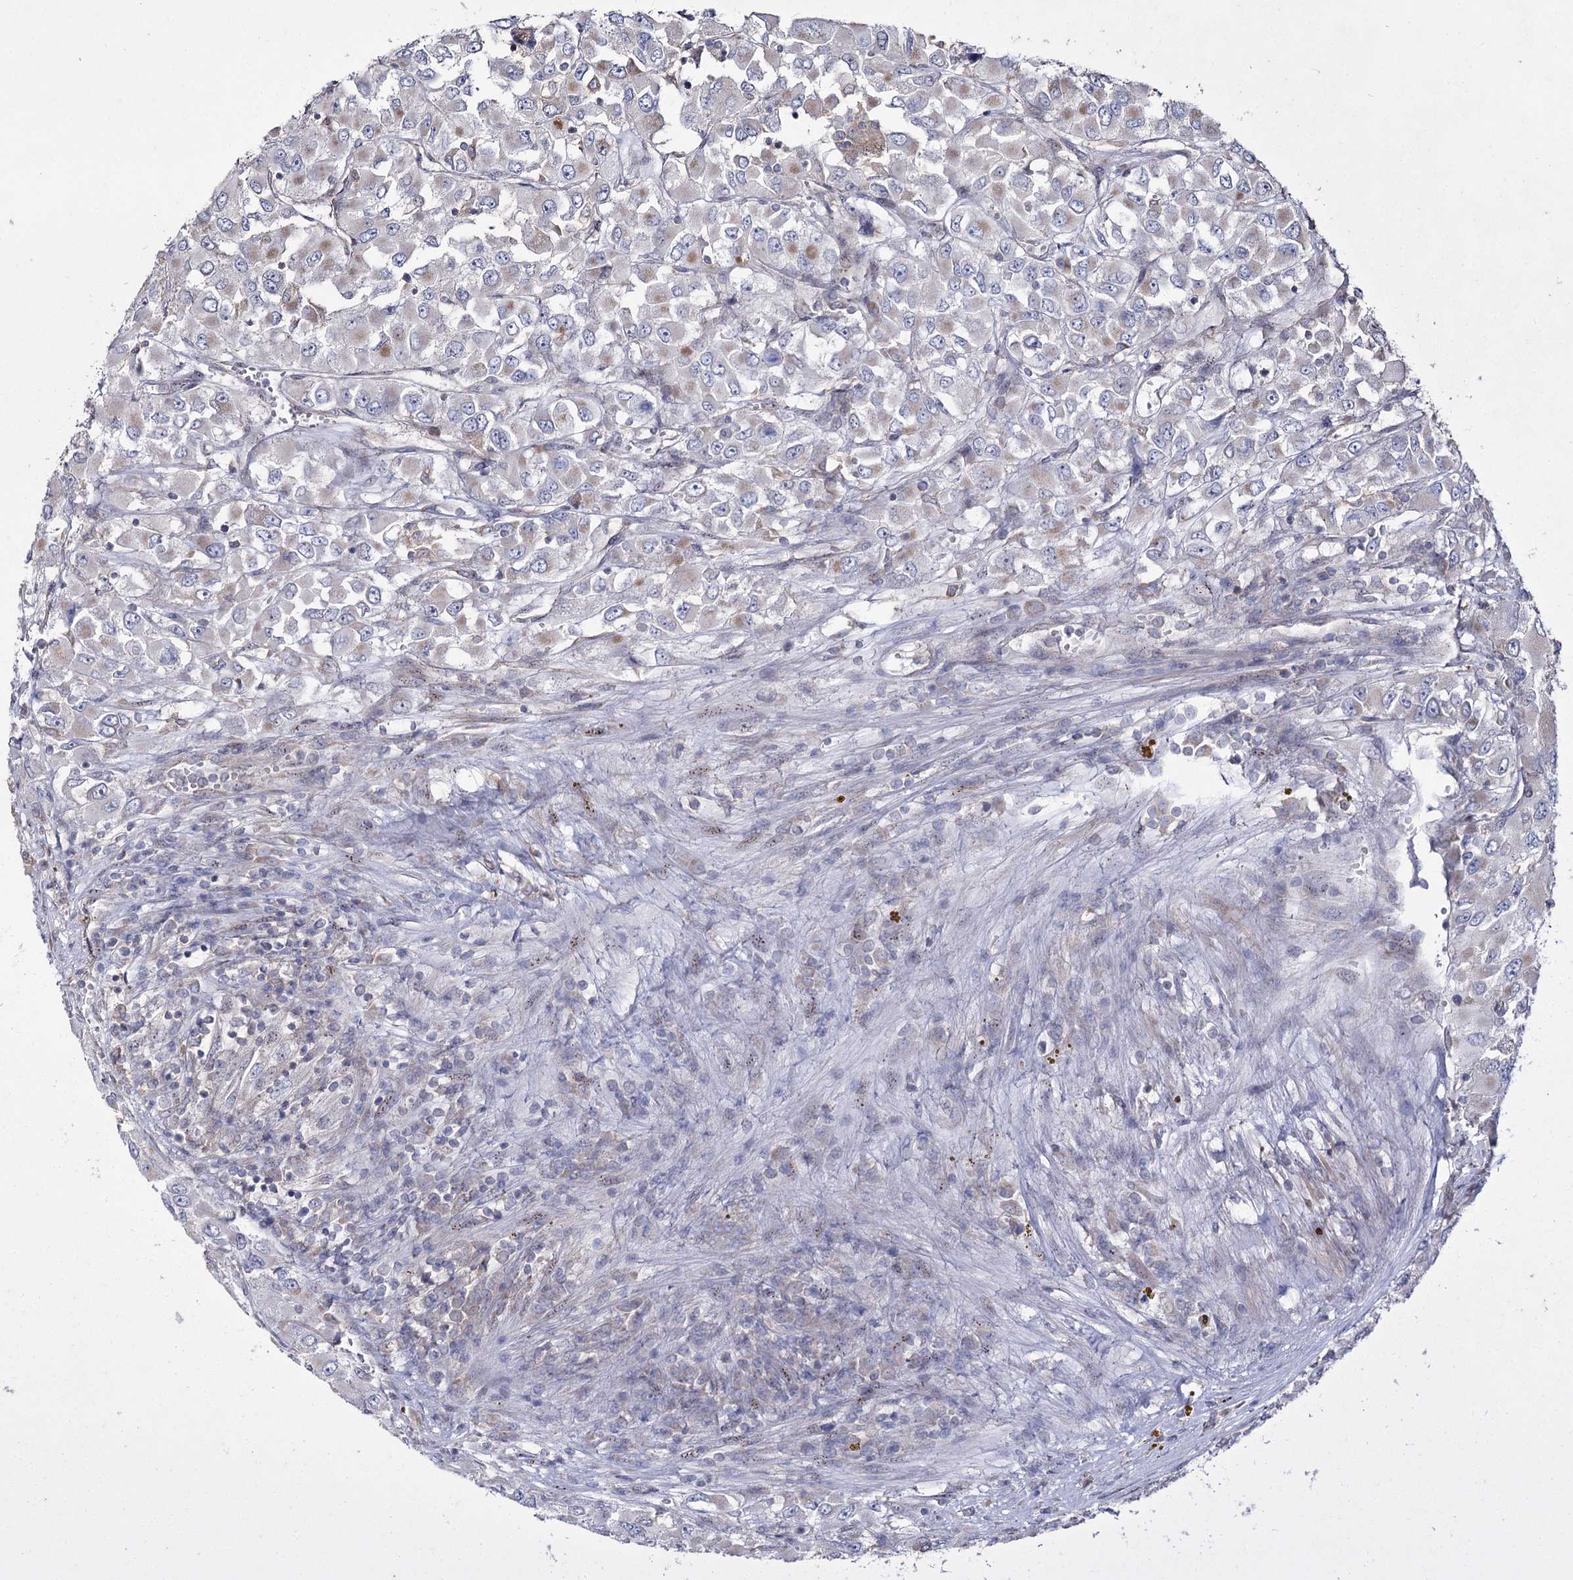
{"staining": {"intensity": "weak", "quantity": "25%-75%", "location": "cytoplasmic/membranous"}, "tissue": "renal cancer", "cell_type": "Tumor cells", "image_type": "cancer", "snomed": [{"axis": "morphology", "description": "Adenocarcinoma, NOS"}, {"axis": "topography", "description": "Kidney"}], "caption": "A low amount of weak cytoplasmic/membranous staining is present in about 25%-75% of tumor cells in renal cancer (adenocarcinoma) tissue.", "gene": "SH3TC1", "patient": {"sex": "female", "age": 52}}